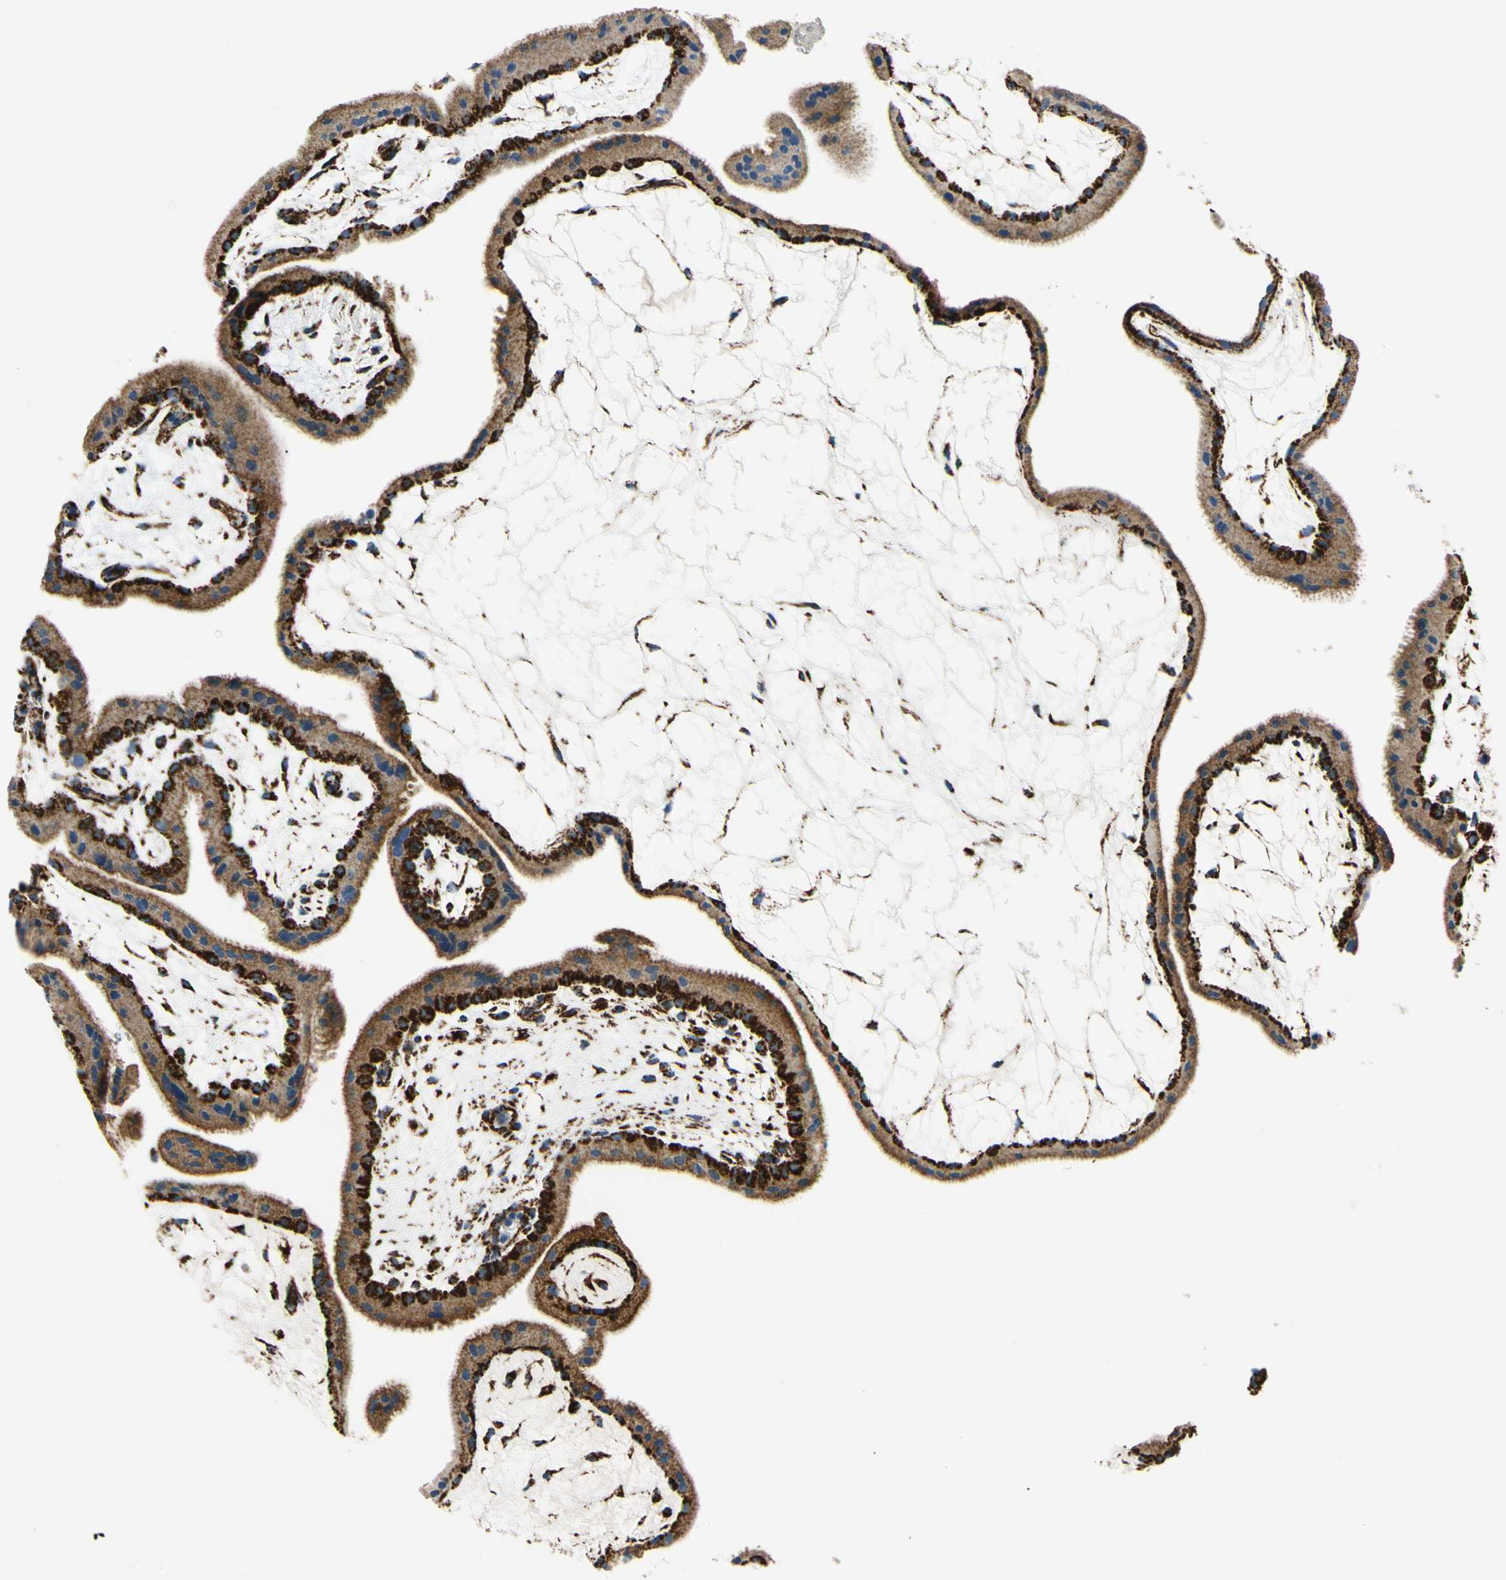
{"staining": {"intensity": "strong", "quantity": ">75%", "location": "cytoplasmic/membranous"}, "tissue": "placenta", "cell_type": "Decidual cells", "image_type": "normal", "snomed": [{"axis": "morphology", "description": "Normal tissue, NOS"}, {"axis": "topography", "description": "Placenta"}], "caption": "A high amount of strong cytoplasmic/membranous positivity is present in about >75% of decidual cells in benign placenta. The staining was performed using DAB (3,3'-diaminobenzidine), with brown indicating positive protein expression. Nuclei are stained blue with hematoxylin.", "gene": "MAVS", "patient": {"sex": "female", "age": 19}}